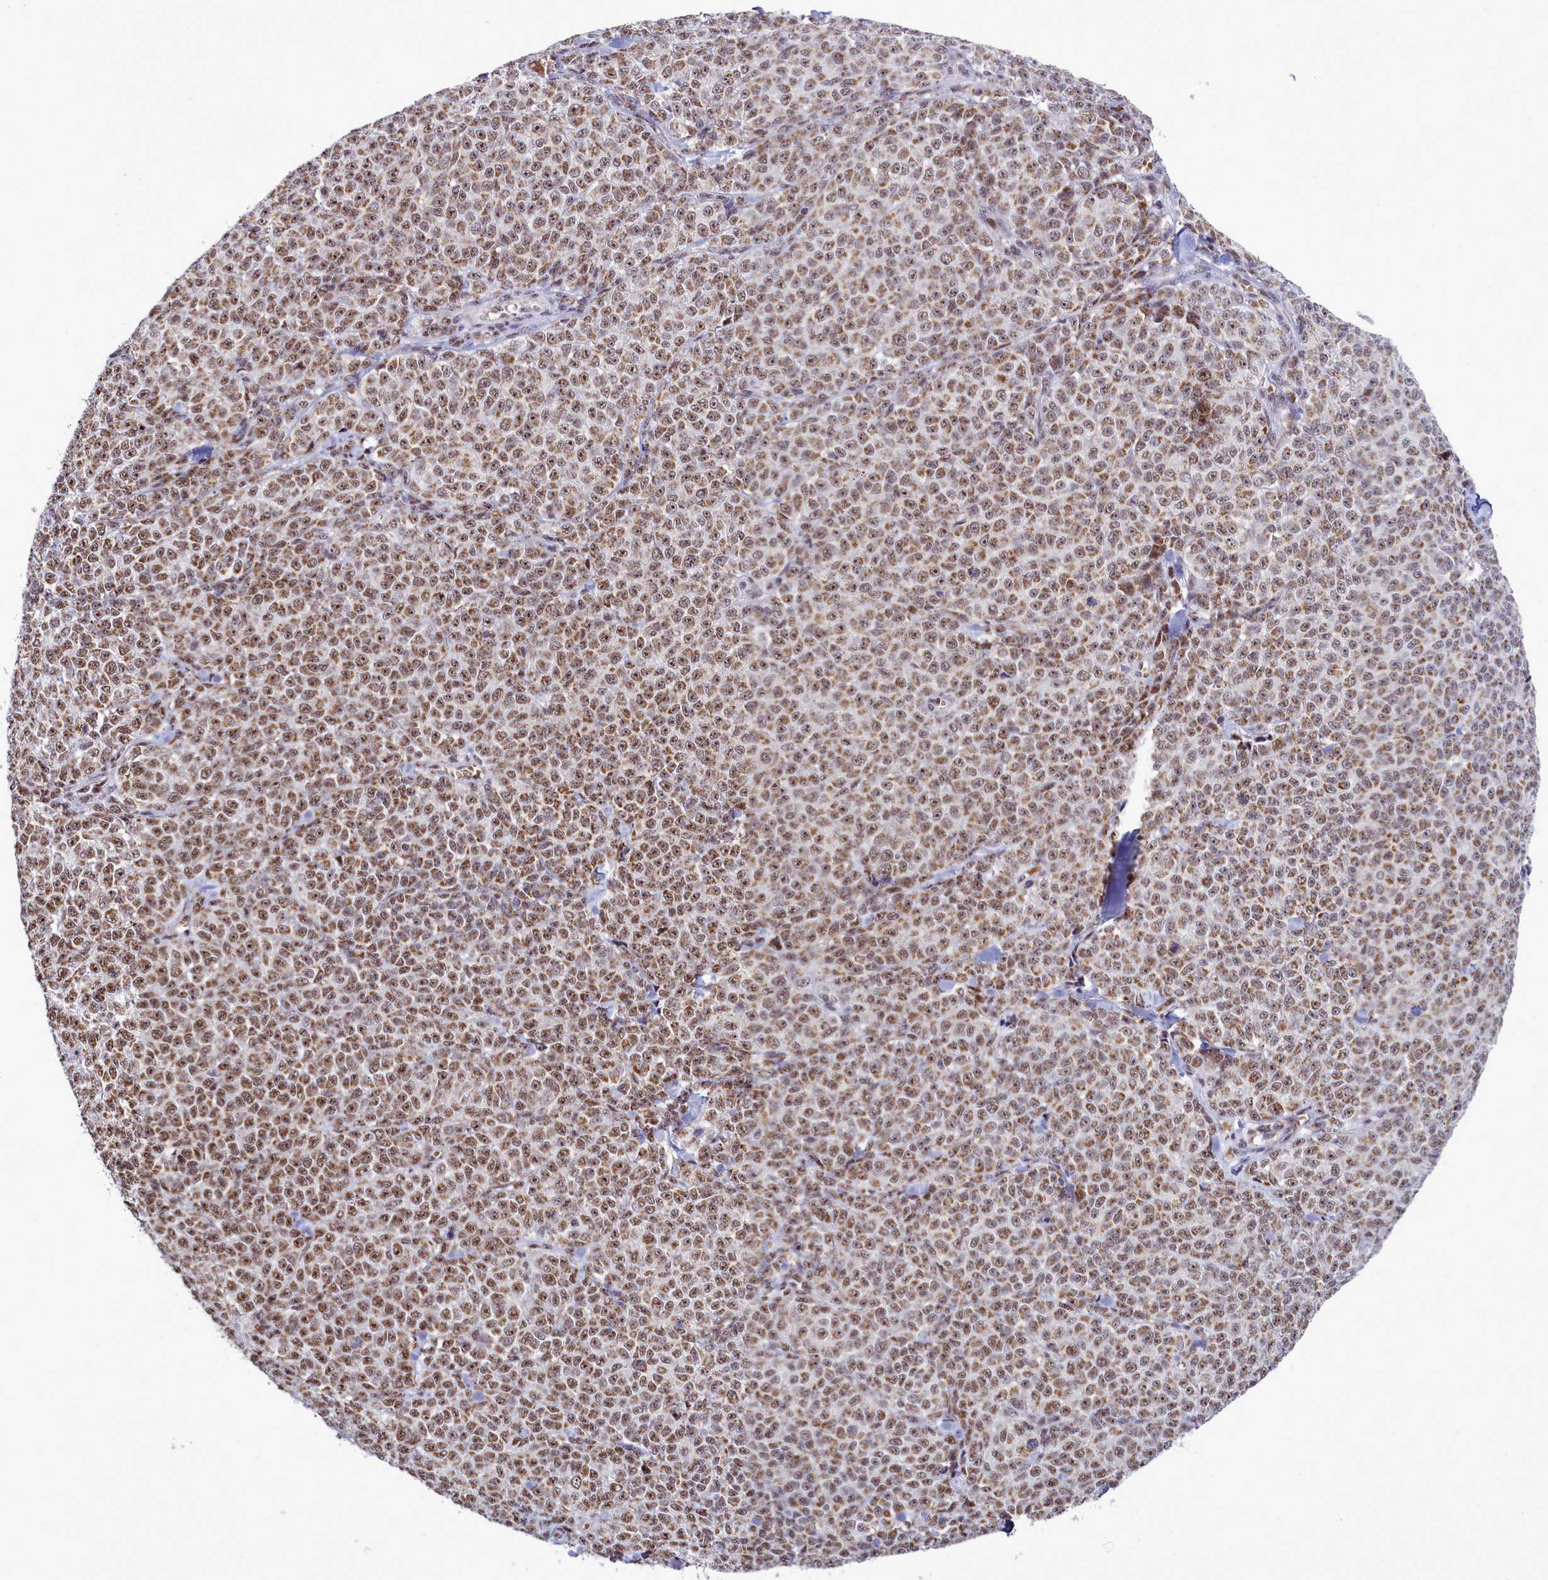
{"staining": {"intensity": "moderate", "quantity": ">75%", "location": "cytoplasmic/membranous,nuclear"}, "tissue": "melanoma", "cell_type": "Tumor cells", "image_type": "cancer", "snomed": [{"axis": "morphology", "description": "Normal tissue, NOS"}, {"axis": "morphology", "description": "Malignant melanoma, NOS"}, {"axis": "topography", "description": "Skin"}], "caption": "Malignant melanoma stained with a brown dye displays moderate cytoplasmic/membranous and nuclear positive expression in approximately >75% of tumor cells.", "gene": "POM121L2", "patient": {"sex": "female", "age": 34}}